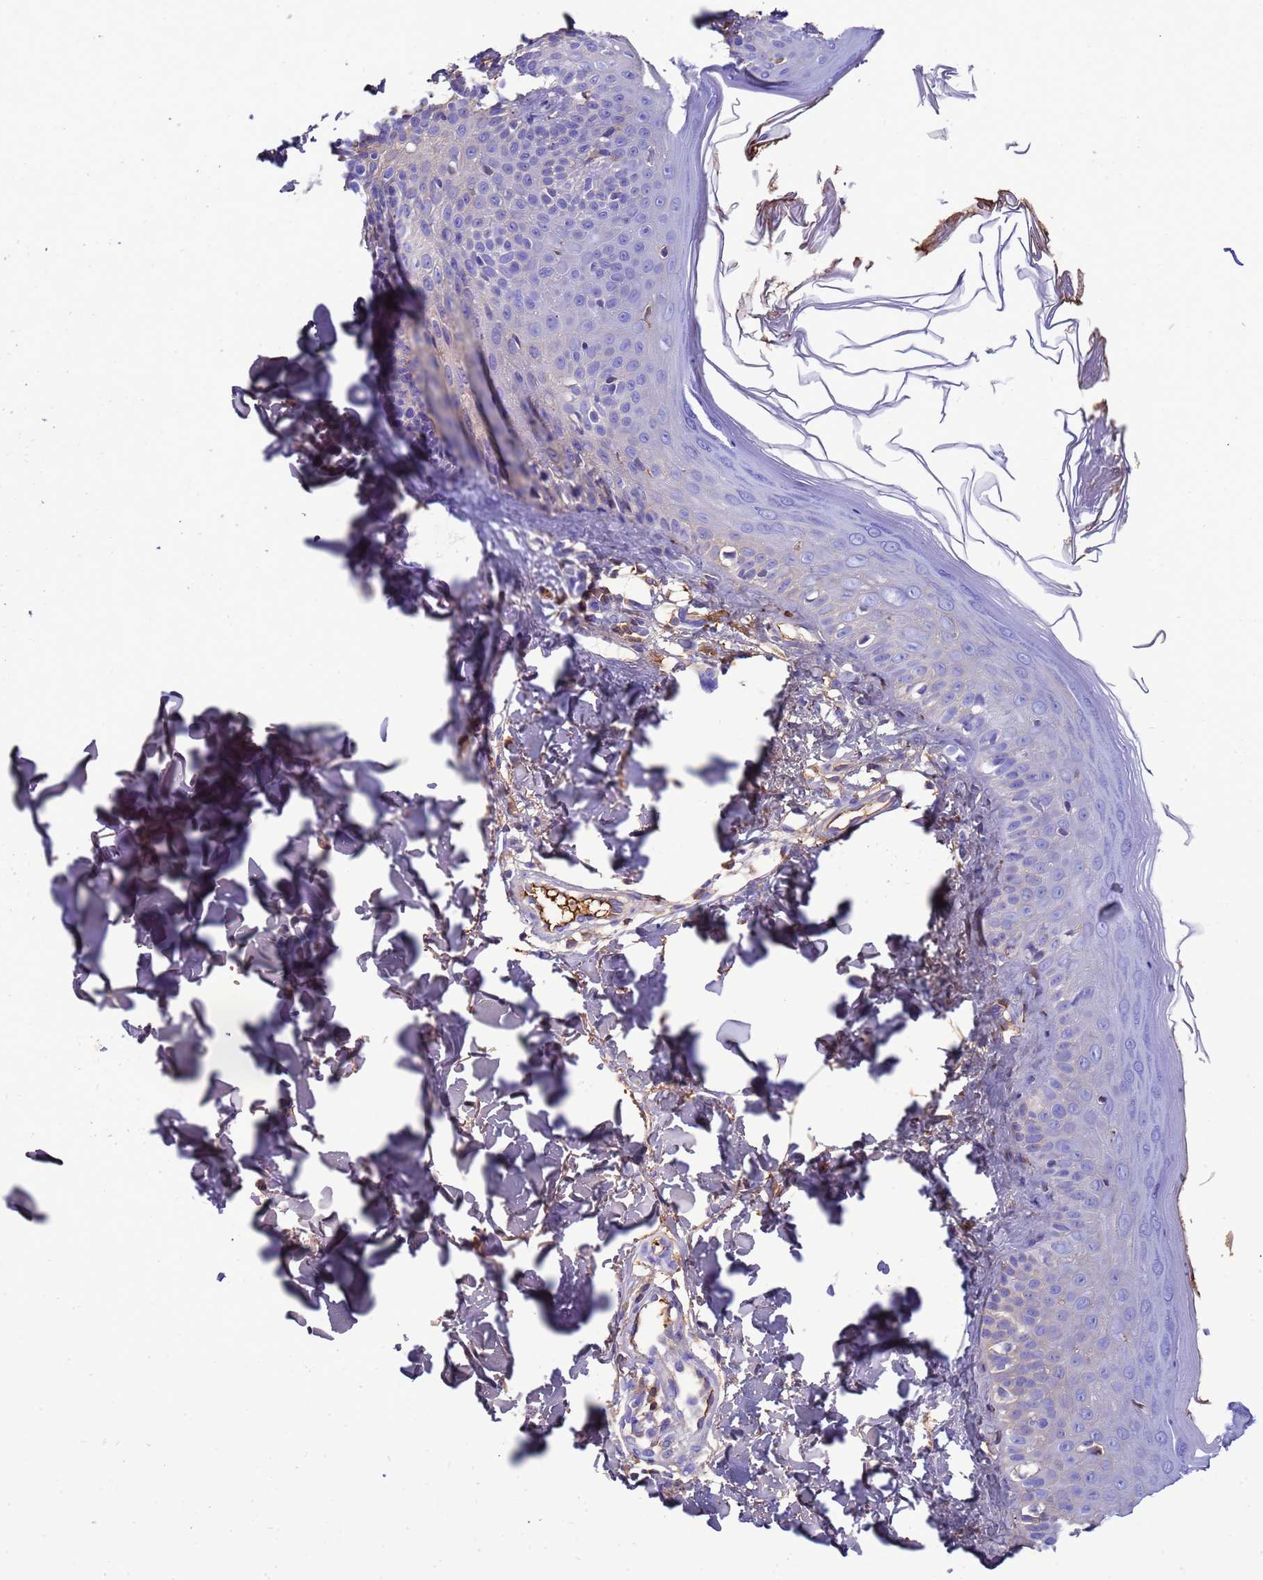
{"staining": {"intensity": "negative", "quantity": "none", "location": "none"}, "tissue": "skin", "cell_type": "Keratinocytes", "image_type": "normal", "snomed": [{"axis": "morphology", "description": "Normal tissue, NOS"}, {"axis": "topography", "description": "Skin"}], "caption": "Immunohistochemical staining of unremarkable skin displays no significant expression in keratinocytes.", "gene": "H1", "patient": {"sex": "male", "age": 52}}